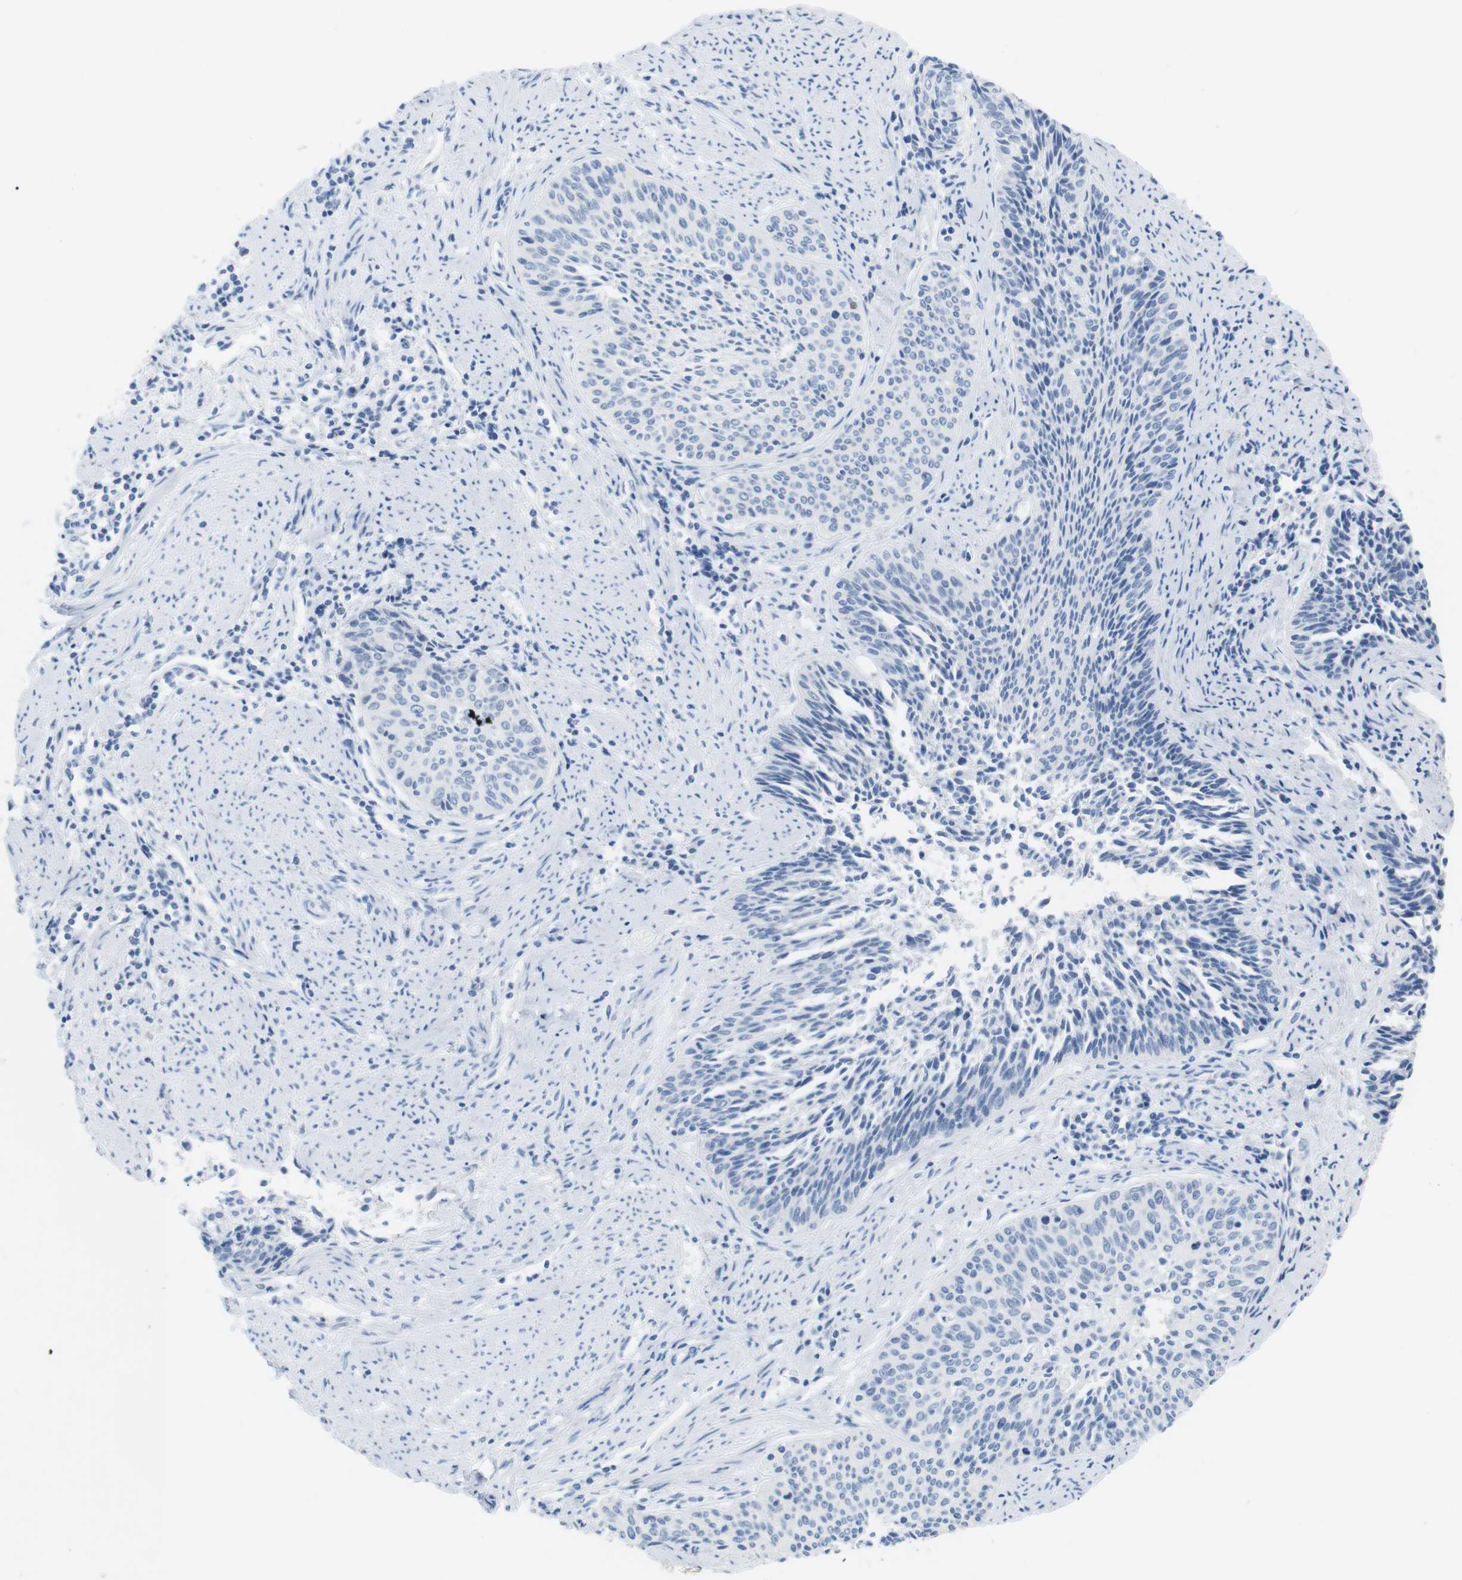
{"staining": {"intensity": "negative", "quantity": "none", "location": "none"}, "tissue": "cervical cancer", "cell_type": "Tumor cells", "image_type": "cancer", "snomed": [{"axis": "morphology", "description": "Squamous cell carcinoma, NOS"}, {"axis": "topography", "description": "Cervix"}], "caption": "A micrograph of human cervical squamous cell carcinoma is negative for staining in tumor cells.", "gene": "HBG2", "patient": {"sex": "female", "age": 55}}